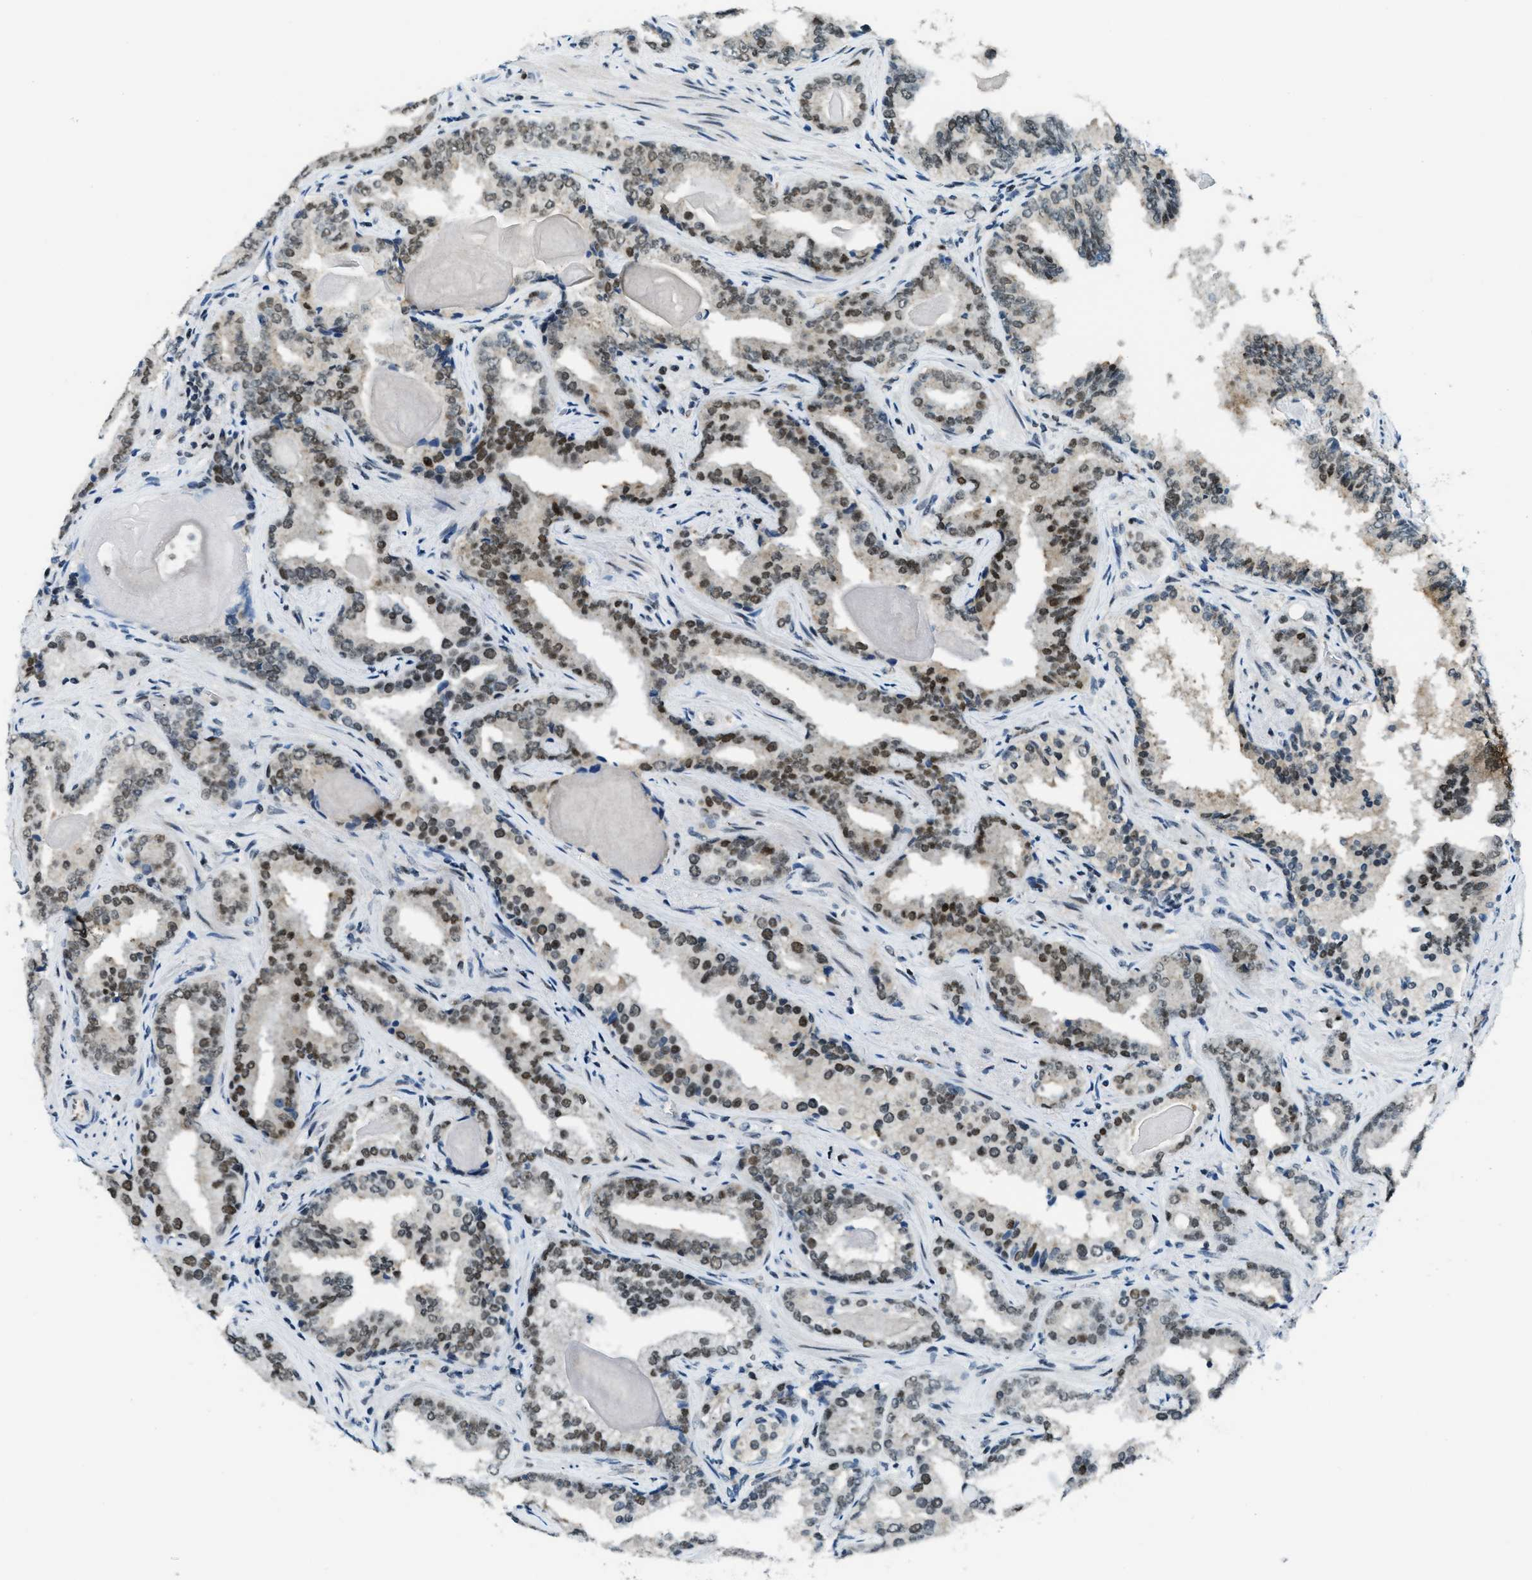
{"staining": {"intensity": "moderate", "quantity": "25%-75%", "location": "nuclear"}, "tissue": "prostate cancer", "cell_type": "Tumor cells", "image_type": "cancer", "snomed": [{"axis": "morphology", "description": "Adenocarcinoma, Low grade"}, {"axis": "topography", "description": "Prostate"}], "caption": "This micrograph reveals adenocarcinoma (low-grade) (prostate) stained with immunohistochemistry (IHC) to label a protein in brown. The nuclear of tumor cells show moderate positivity for the protein. Nuclei are counter-stained blue.", "gene": "KLF6", "patient": {"sex": "male", "age": 60}}